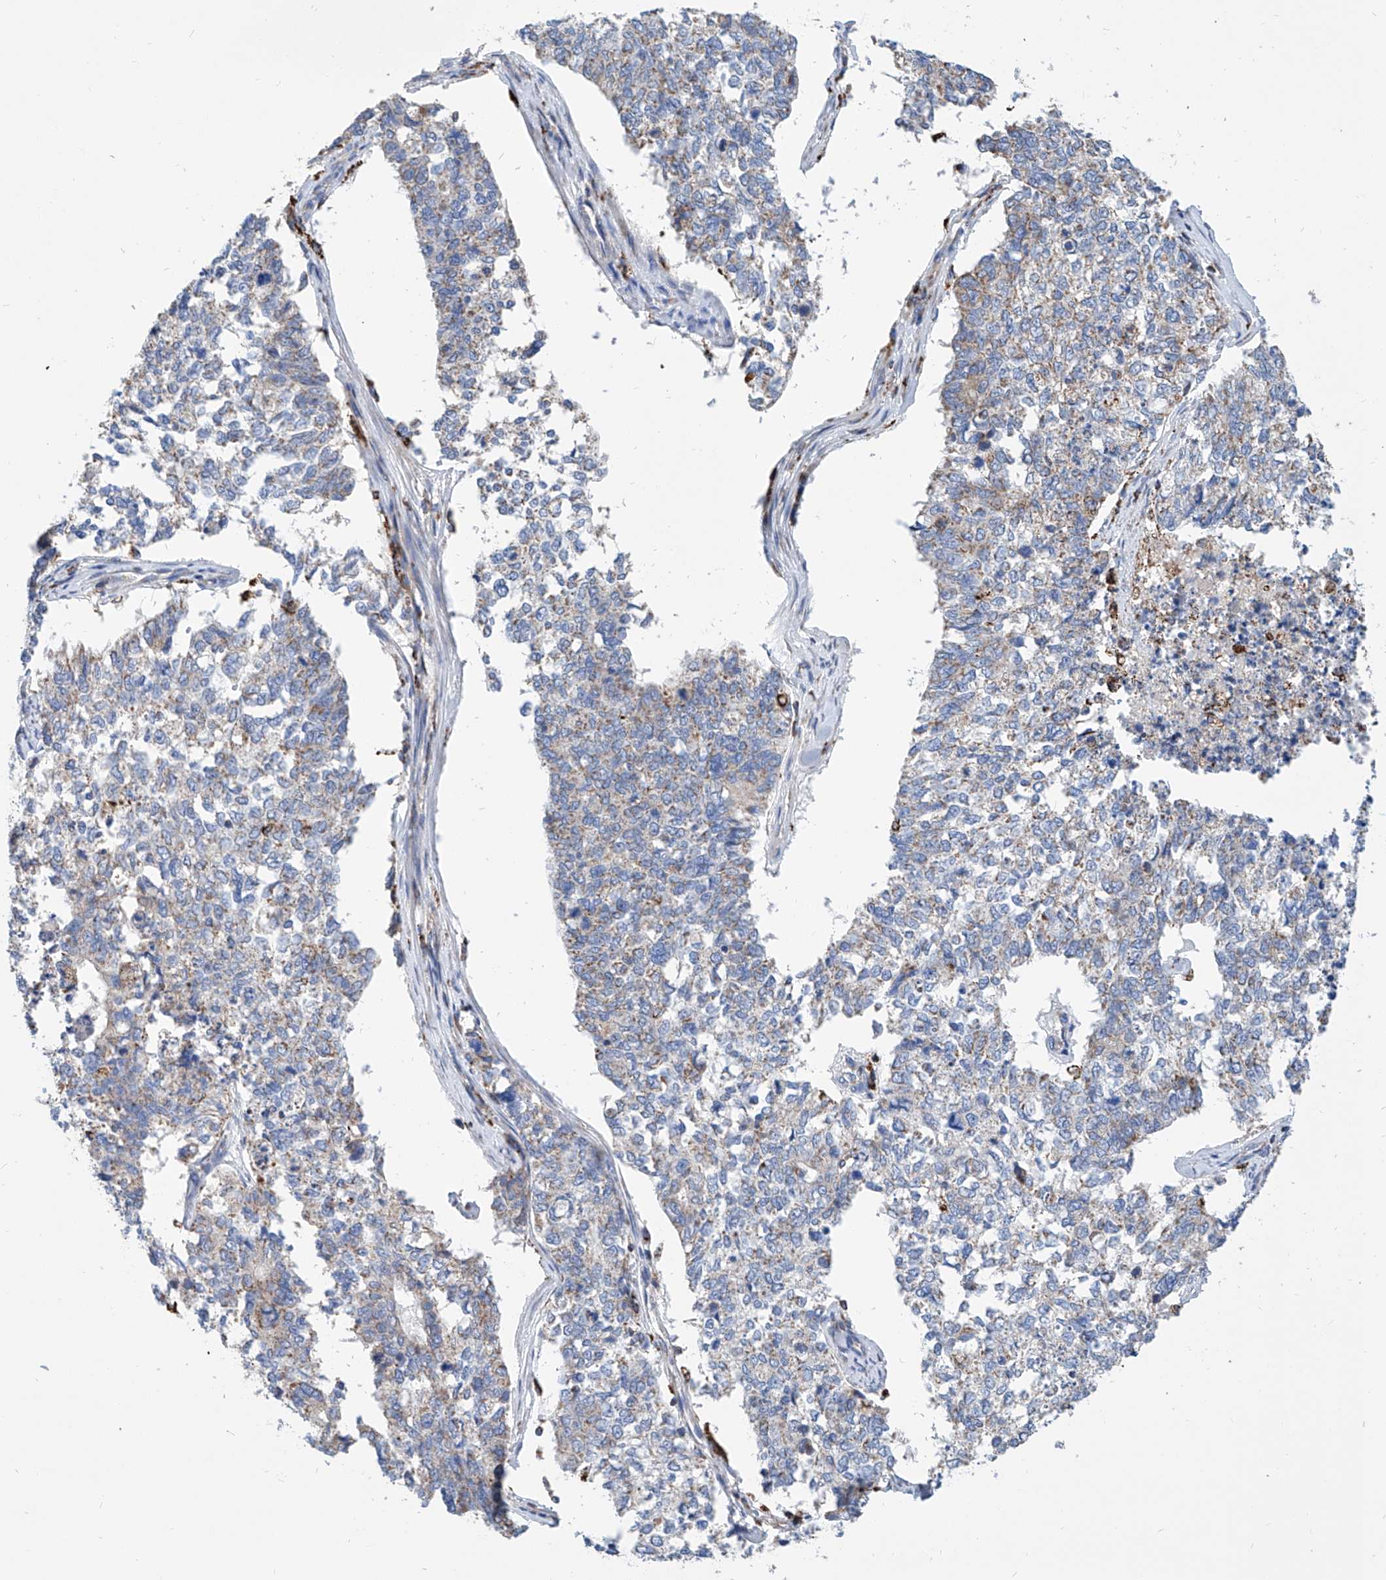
{"staining": {"intensity": "weak", "quantity": "25%-75%", "location": "cytoplasmic/membranous"}, "tissue": "cervical cancer", "cell_type": "Tumor cells", "image_type": "cancer", "snomed": [{"axis": "morphology", "description": "Squamous cell carcinoma, NOS"}, {"axis": "topography", "description": "Cervix"}], "caption": "This photomicrograph shows IHC staining of human cervical cancer (squamous cell carcinoma), with low weak cytoplasmic/membranous expression in approximately 25%-75% of tumor cells.", "gene": "CPNE5", "patient": {"sex": "female", "age": 63}}